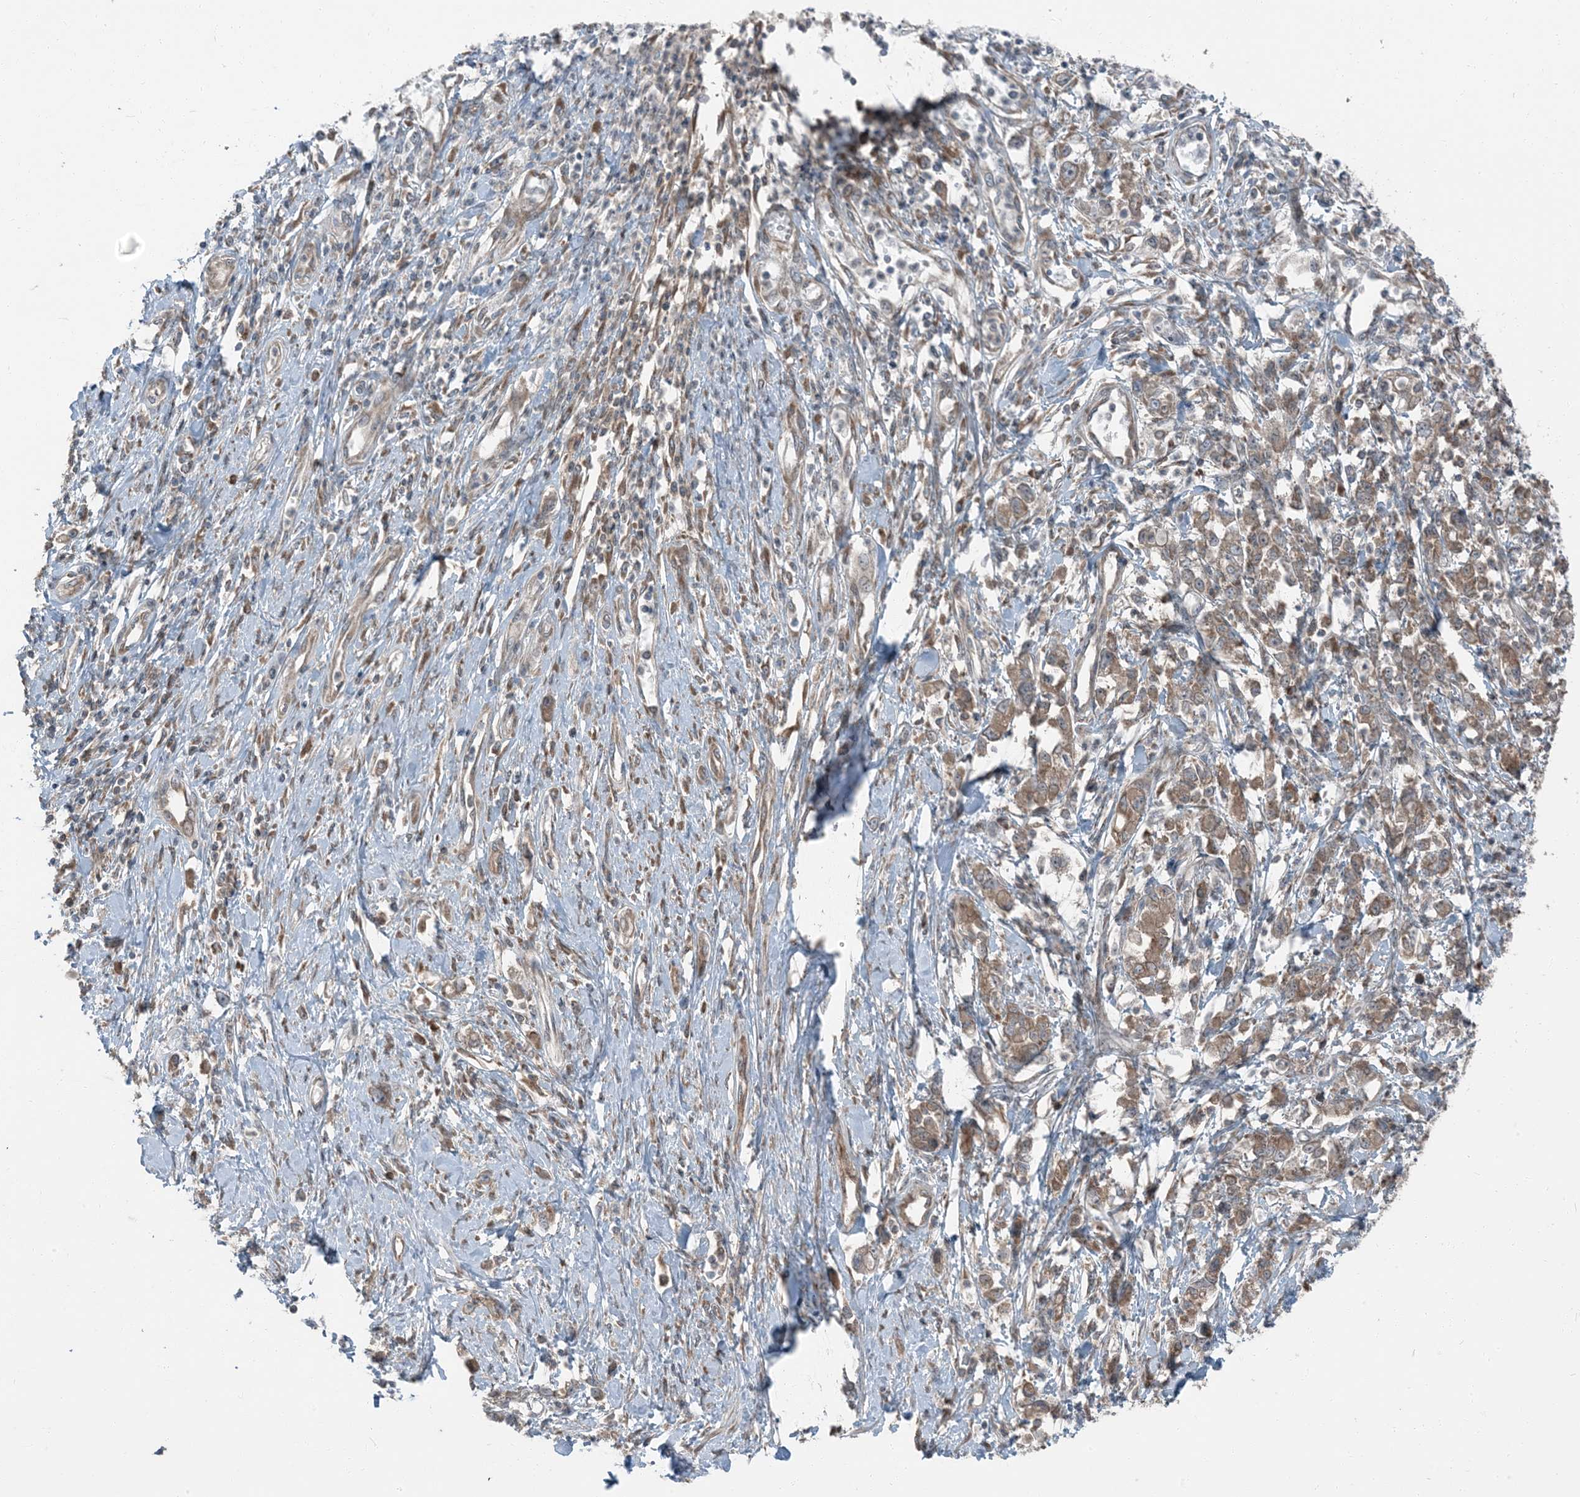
{"staining": {"intensity": "moderate", "quantity": ">75%", "location": "cytoplasmic/membranous"}, "tissue": "stomach cancer", "cell_type": "Tumor cells", "image_type": "cancer", "snomed": [{"axis": "morphology", "description": "Adenocarcinoma, NOS"}, {"axis": "topography", "description": "Stomach"}], "caption": "Protein expression analysis of human stomach adenocarcinoma reveals moderate cytoplasmic/membranous positivity in about >75% of tumor cells.", "gene": "RAB3GAP1", "patient": {"sex": "female", "age": 76}}